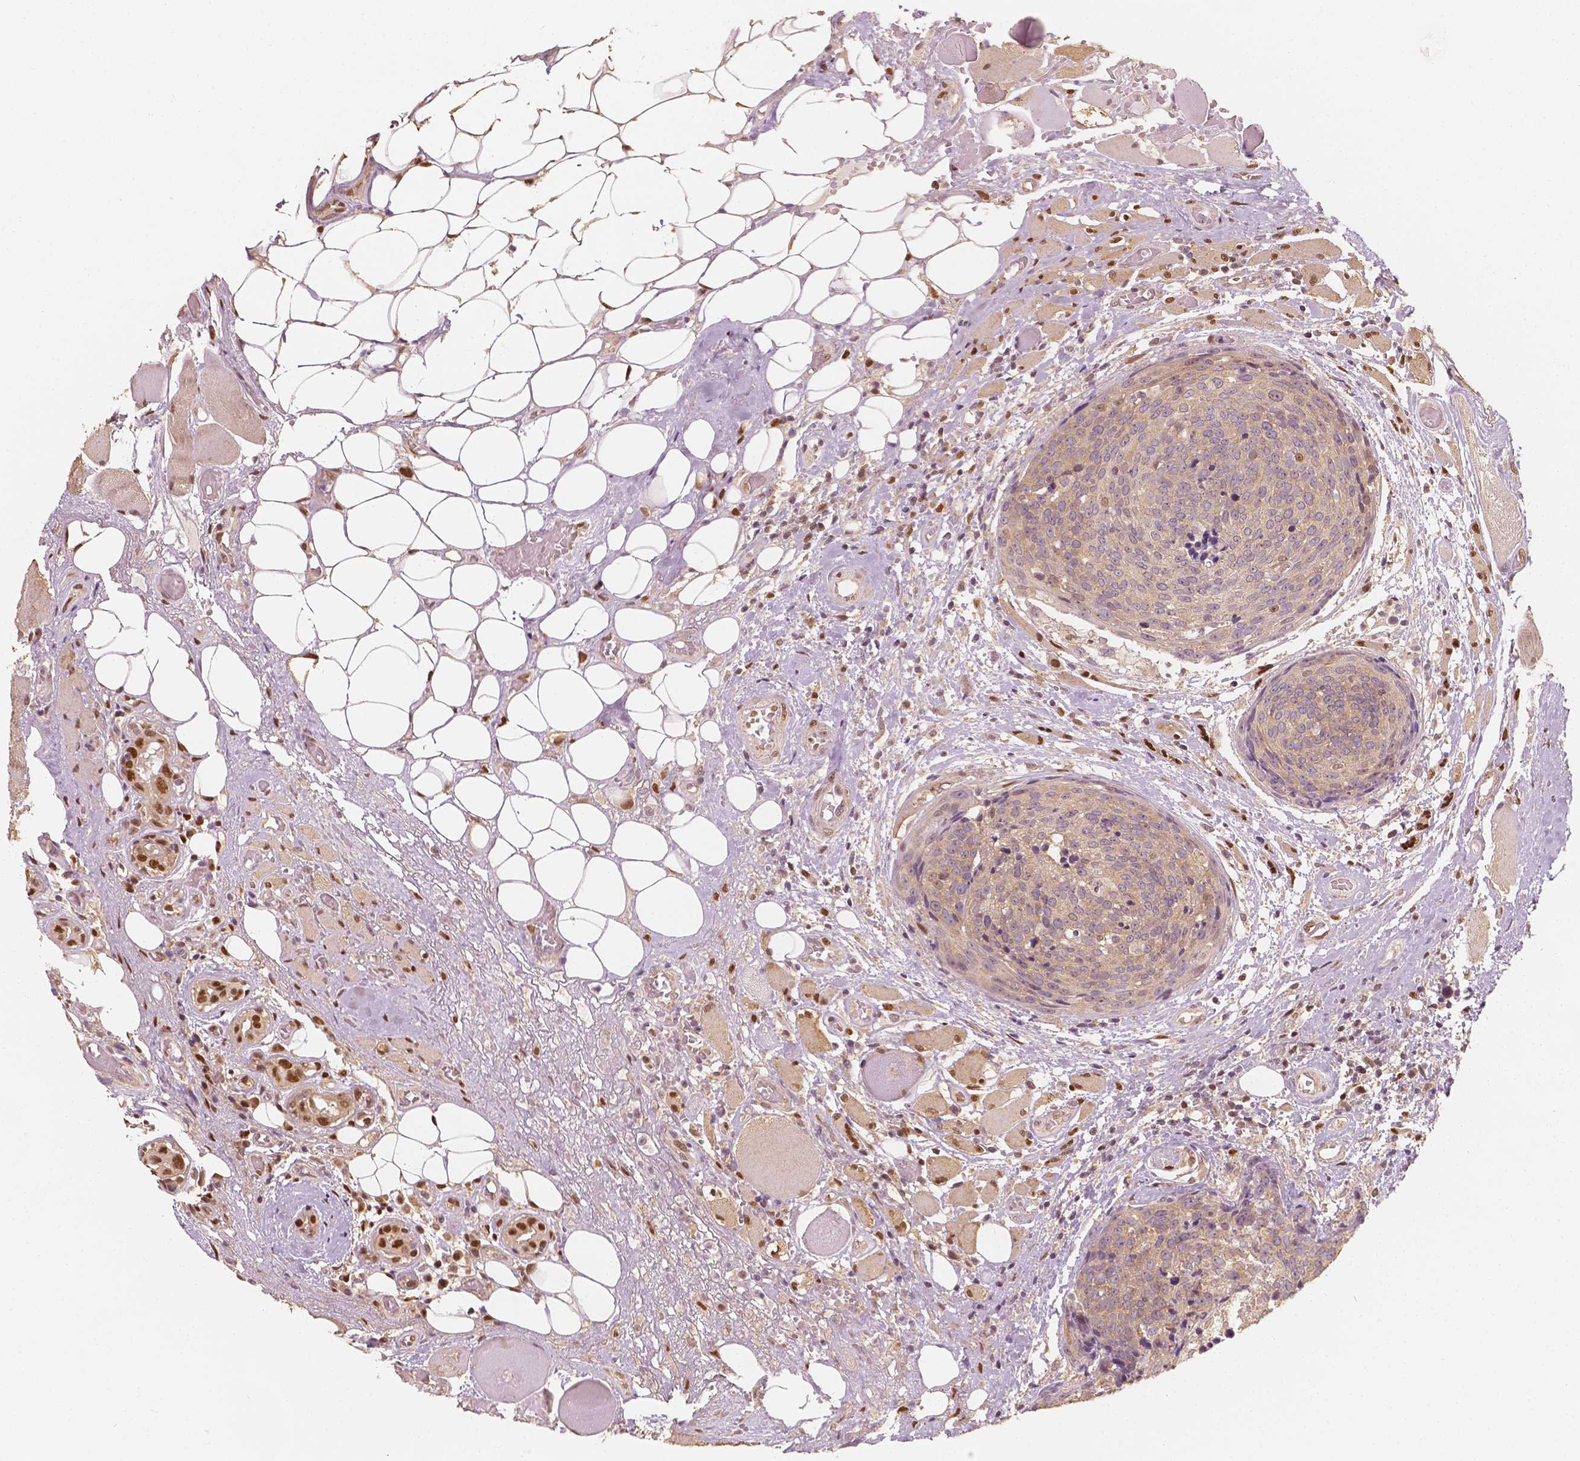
{"staining": {"intensity": "weak", "quantity": "25%-75%", "location": "cytoplasmic/membranous"}, "tissue": "head and neck cancer", "cell_type": "Tumor cells", "image_type": "cancer", "snomed": [{"axis": "morphology", "description": "Squamous cell carcinoma, NOS"}, {"axis": "topography", "description": "Oral tissue"}, {"axis": "topography", "description": "Head-Neck"}], "caption": "The immunohistochemical stain shows weak cytoplasmic/membranous positivity in tumor cells of head and neck cancer tissue.", "gene": "TBC1D17", "patient": {"sex": "male", "age": 64}}